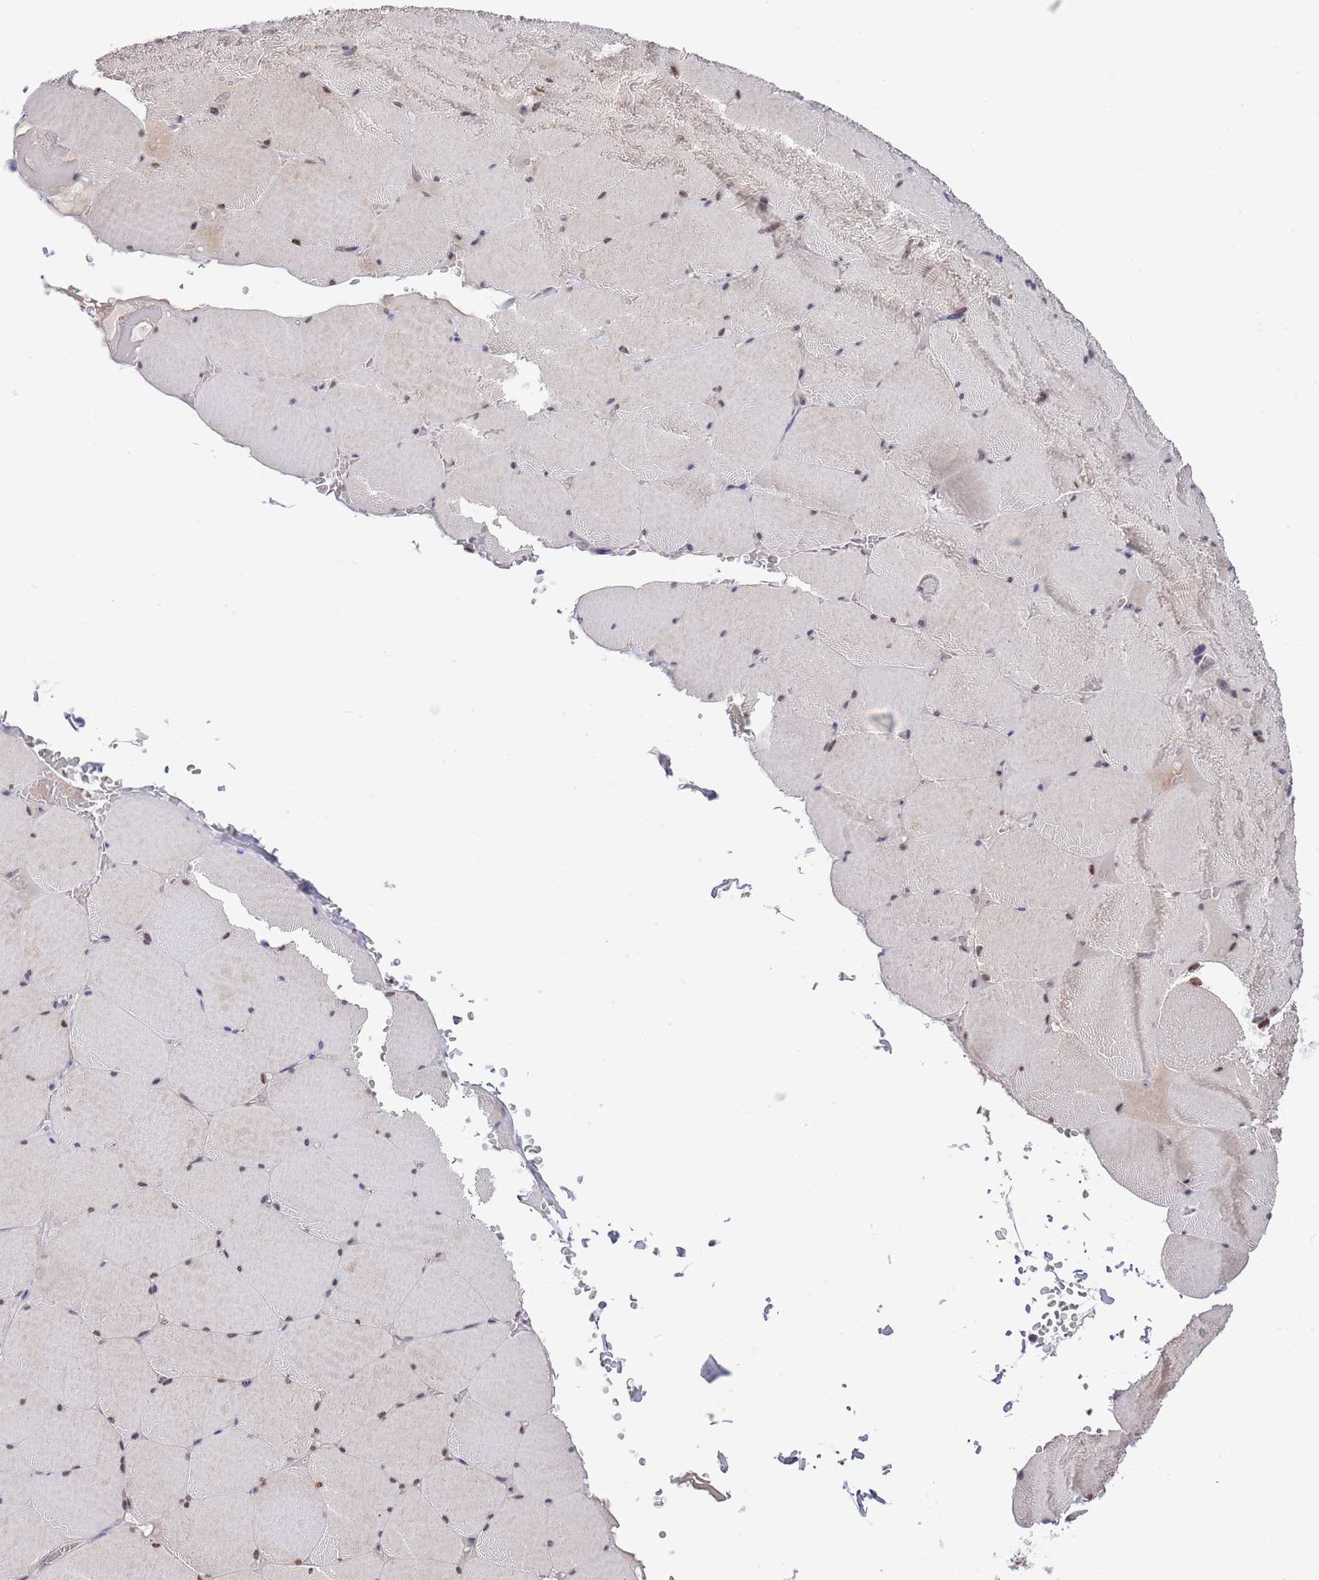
{"staining": {"intensity": "weak", "quantity": "25%-75%", "location": "cytoplasmic/membranous,nuclear"}, "tissue": "skeletal muscle", "cell_type": "Myocytes", "image_type": "normal", "snomed": [{"axis": "morphology", "description": "Normal tissue, NOS"}, {"axis": "topography", "description": "Skeletal muscle"}, {"axis": "topography", "description": "Head-Neck"}], "caption": "Immunohistochemistry photomicrograph of normal human skeletal muscle stained for a protein (brown), which displays low levels of weak cytoplasmic/membranous,nuclear positivity in about 25%-75% of myocytes.", "gene": "NLRP6", "patient": {"sex": "male", "age": 66}}